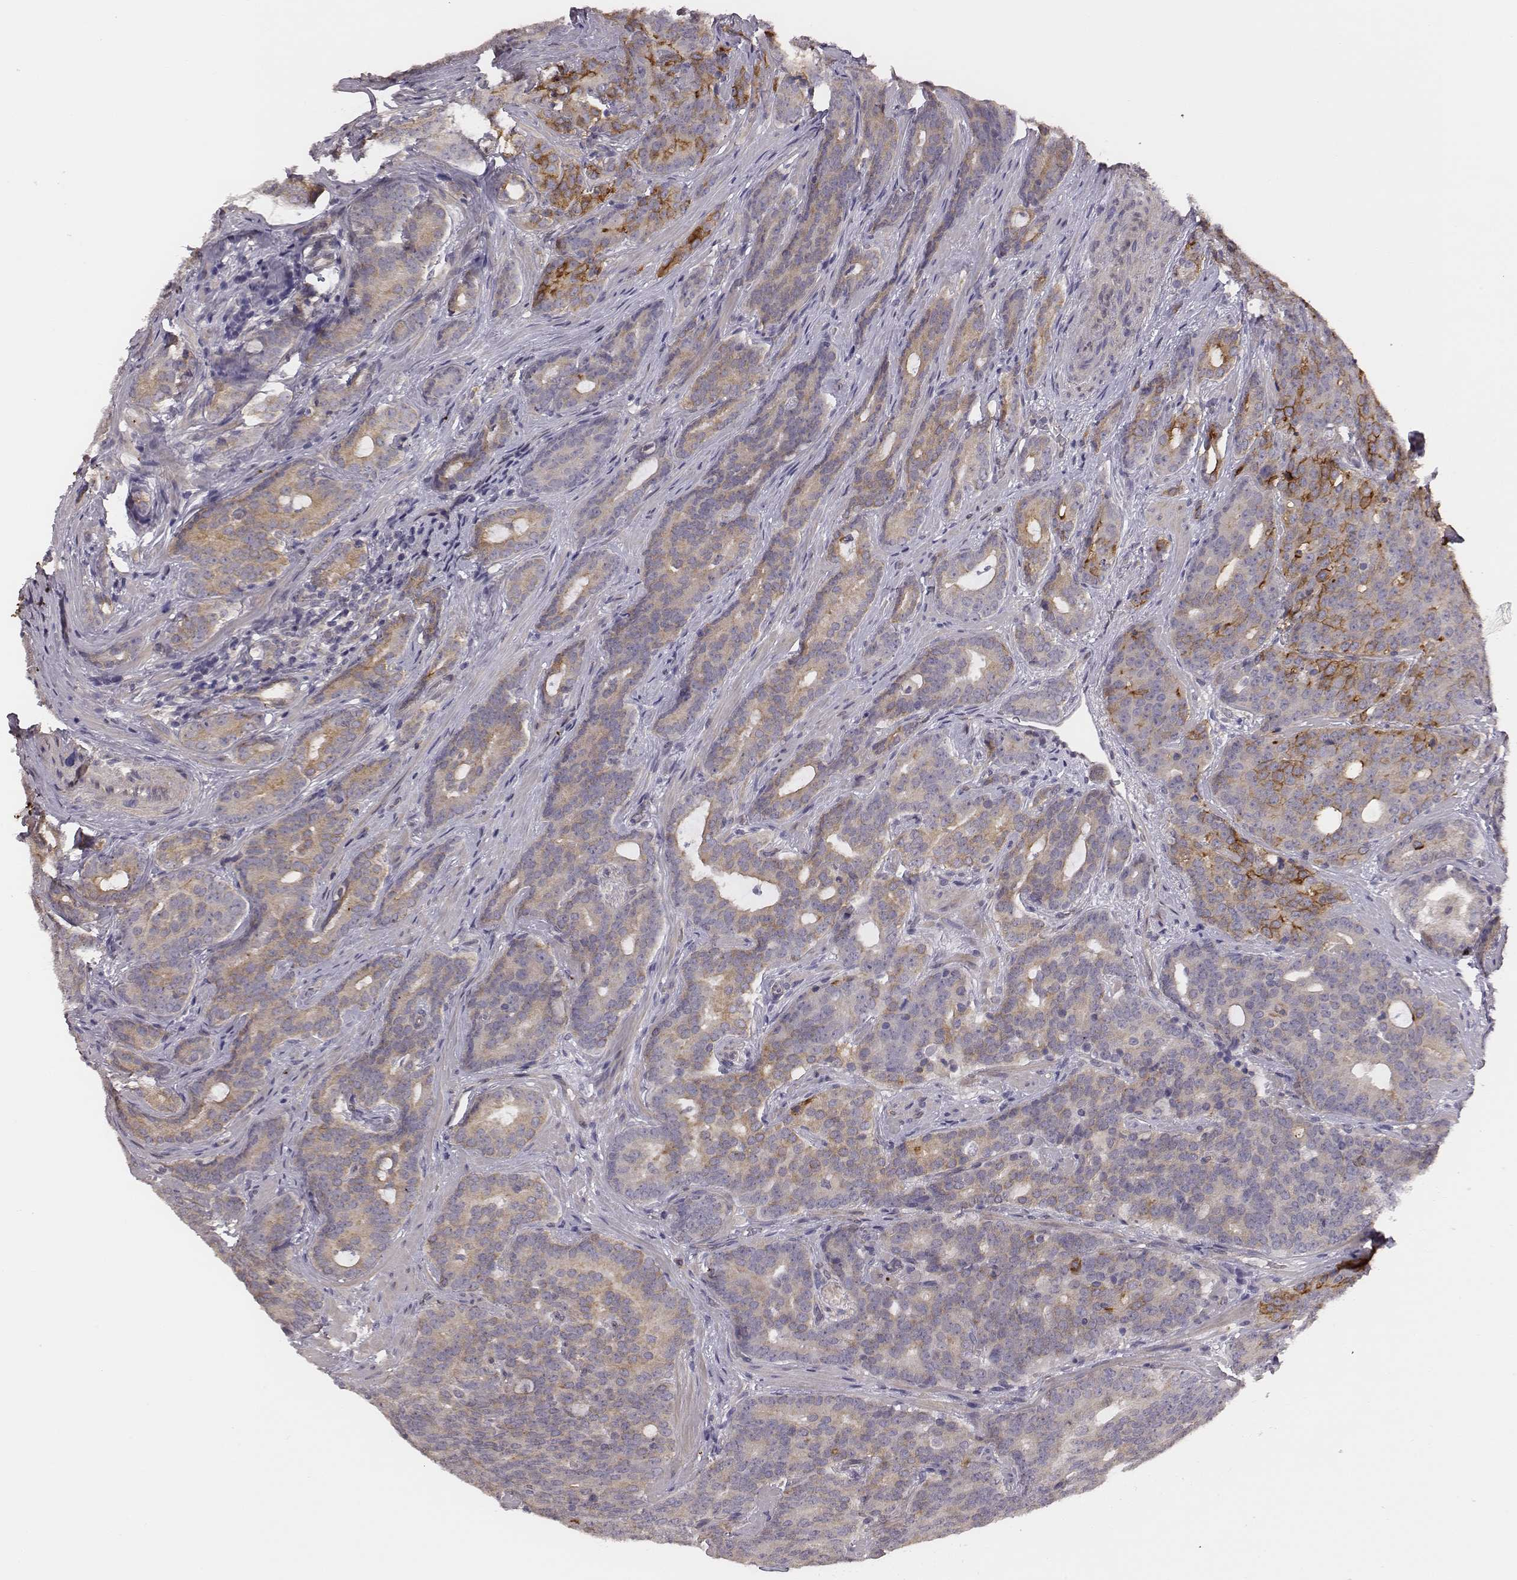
{"staining": {"intensity": "weak", "quantity": "25%-75%", "location": "cytoplasmic/membranous"}, "tissue": "prostate cancer", "cell_type": "Tumor cells", "image_type": "cancer", "snomed": [{"axis": "morphology", "description": "Adenocarcinoma, NOS"}, {"axis": "topography", "description": "Prostate"}], "caption": "Protein analysis of prostate adenocarcinoma tissue demonstrates weak cytoplasmic/membranous expression in about 25%-75% of tumor cells.", "gene": "SCARF1", "patient": {"sex": "male", "age": 71}}